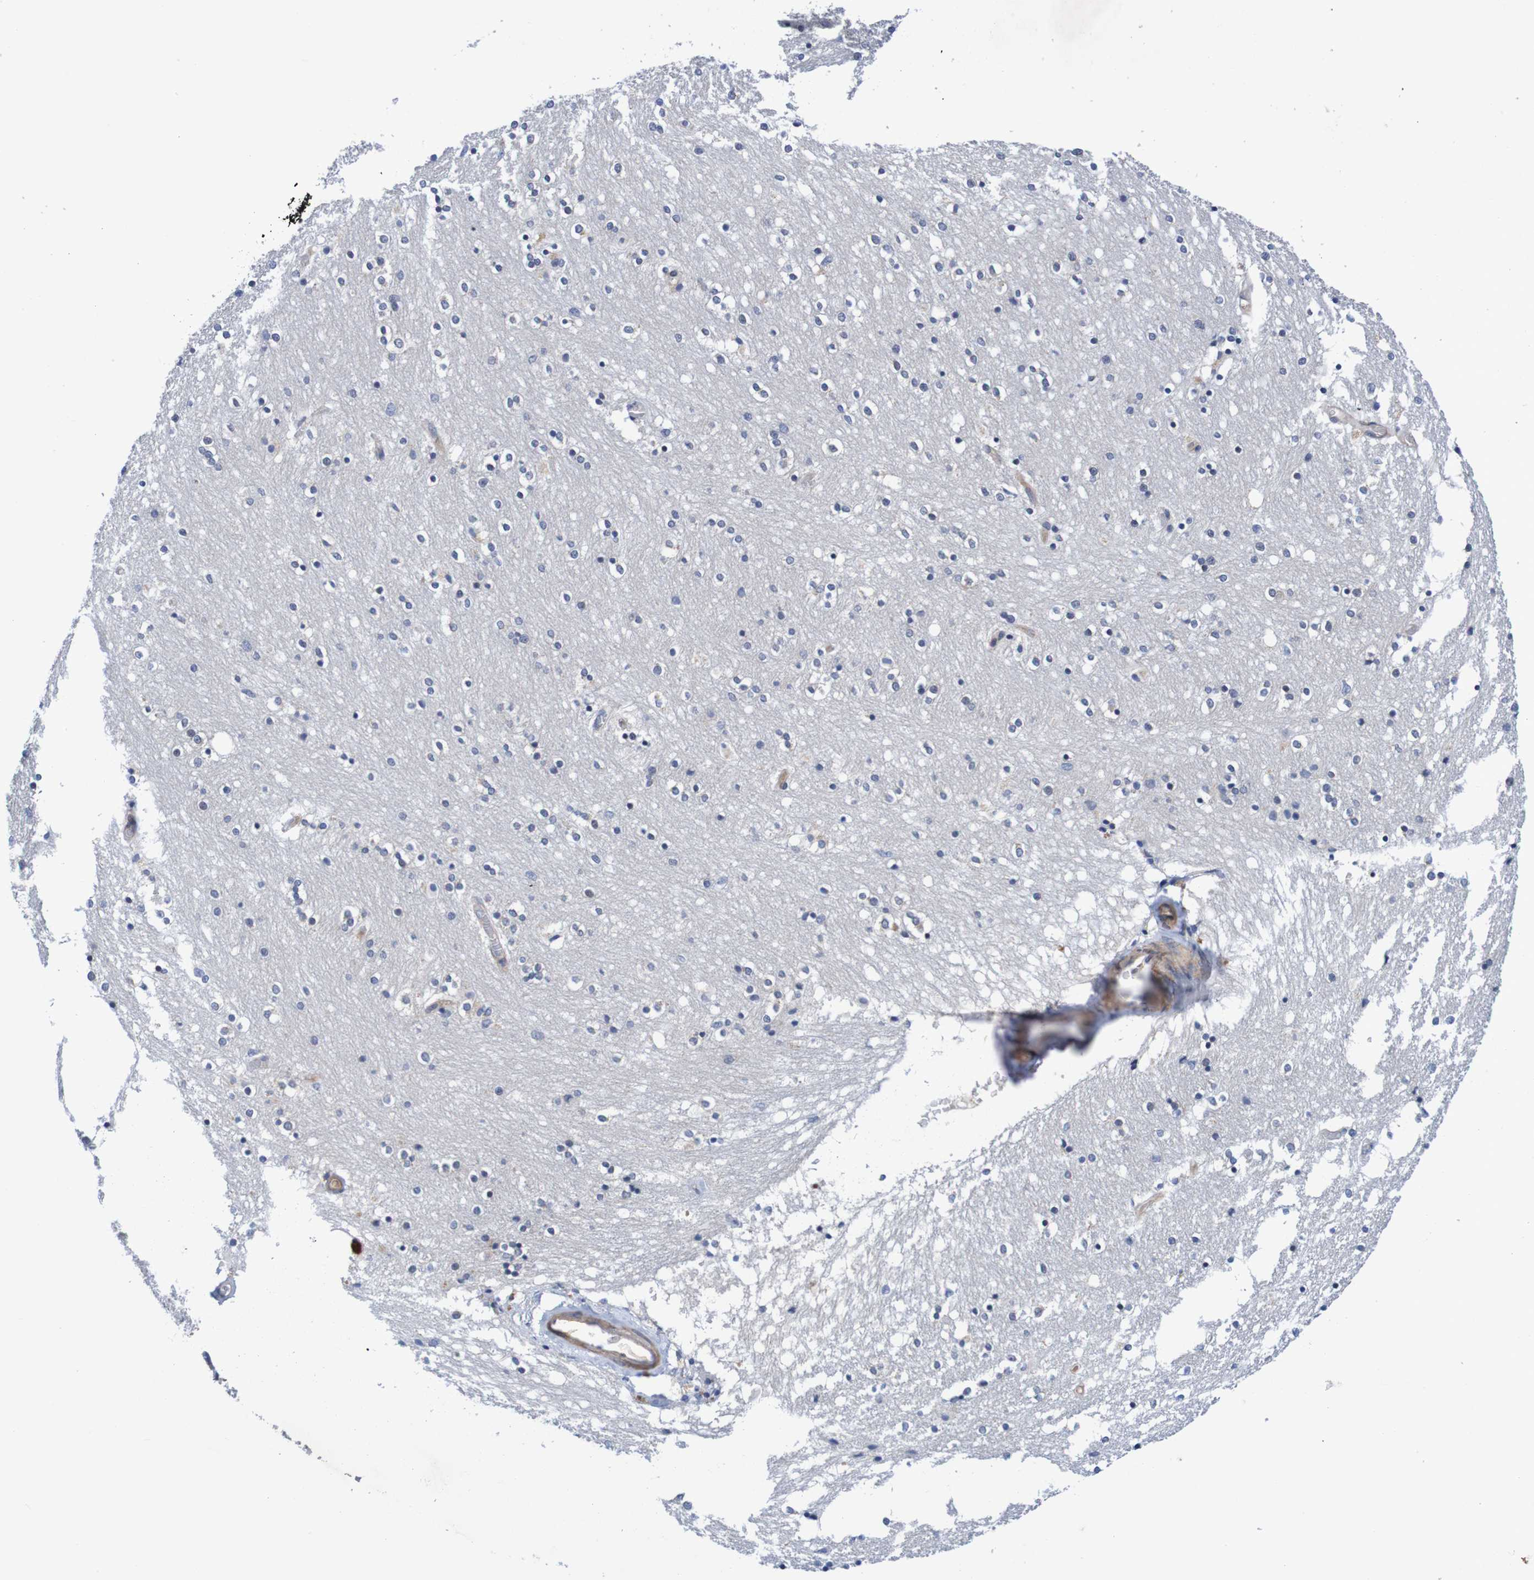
{"staining": {"intensity": "moderate", "quantity": "<25%", "location": "cytoplasmic/membranous"}, "tissue": "caudate", "cell_type": "Glial cells", "image_type": "normal", "snomed": [{"axis": "morphology", "description": "Normal tissue, NOS"}, {"axis": "topography", "description": "Lateral ventricle wall"}], "caption": "High-magnification brightfield microscopy of unremarkable caudate stained with DAB (brown) and counterstained with hematoxylin (blue). glial cells exhibit moderate cytoplasmic/membranous staining is seen in approximately<25% of cells. (DAB IHC with brightfield microscopy, high magnification).", "gene": "CPED1", "patient": {"sex": "female", "age": 54}}